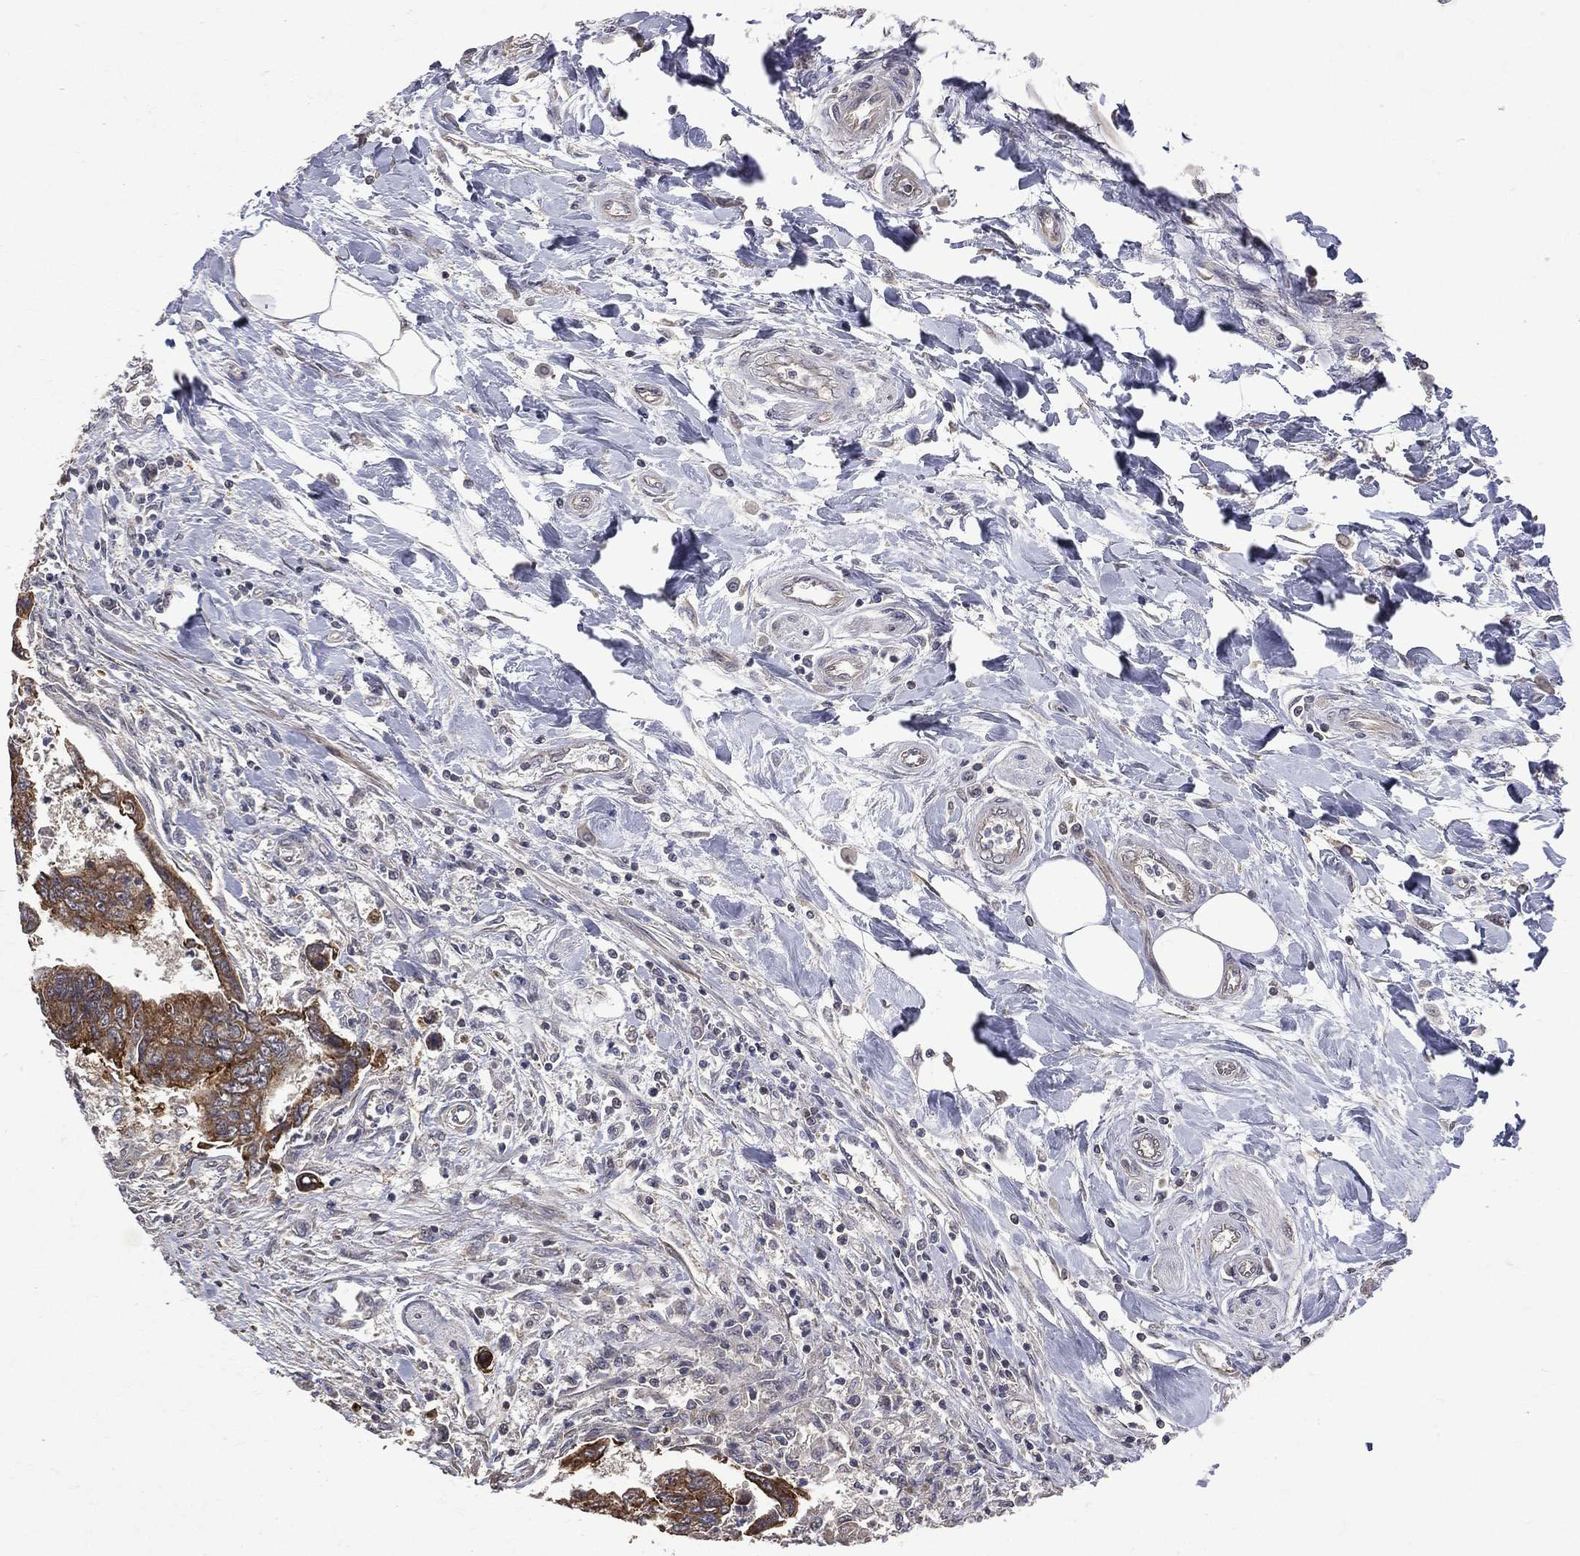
{"staining": {"intensity": "moderate", "quantity": ">75%", "location": "cytoplasmic/membranous"}, "tissue": "colorectal cancer", "cell_type": "Tumor cells", "image_type": "cancer", "snomed": [{"axis": "morphology", "description": "Adenocarcinoma, NOS"}, {"axis": "topography", "description": "Colon"}], "caption": "High-power microscopy captured an IHC micrograph of colorectal cancer, revealing moderate cytoplasmic/membranous positivity in approximately >75% of tumor cells. The staining is performed using DAB brown chromogen to label protein expression. The nuclei are counter-stained blue using hematoxylin.", "gene": "RPGR", "patient": {"sex": "female", "age": 65}}